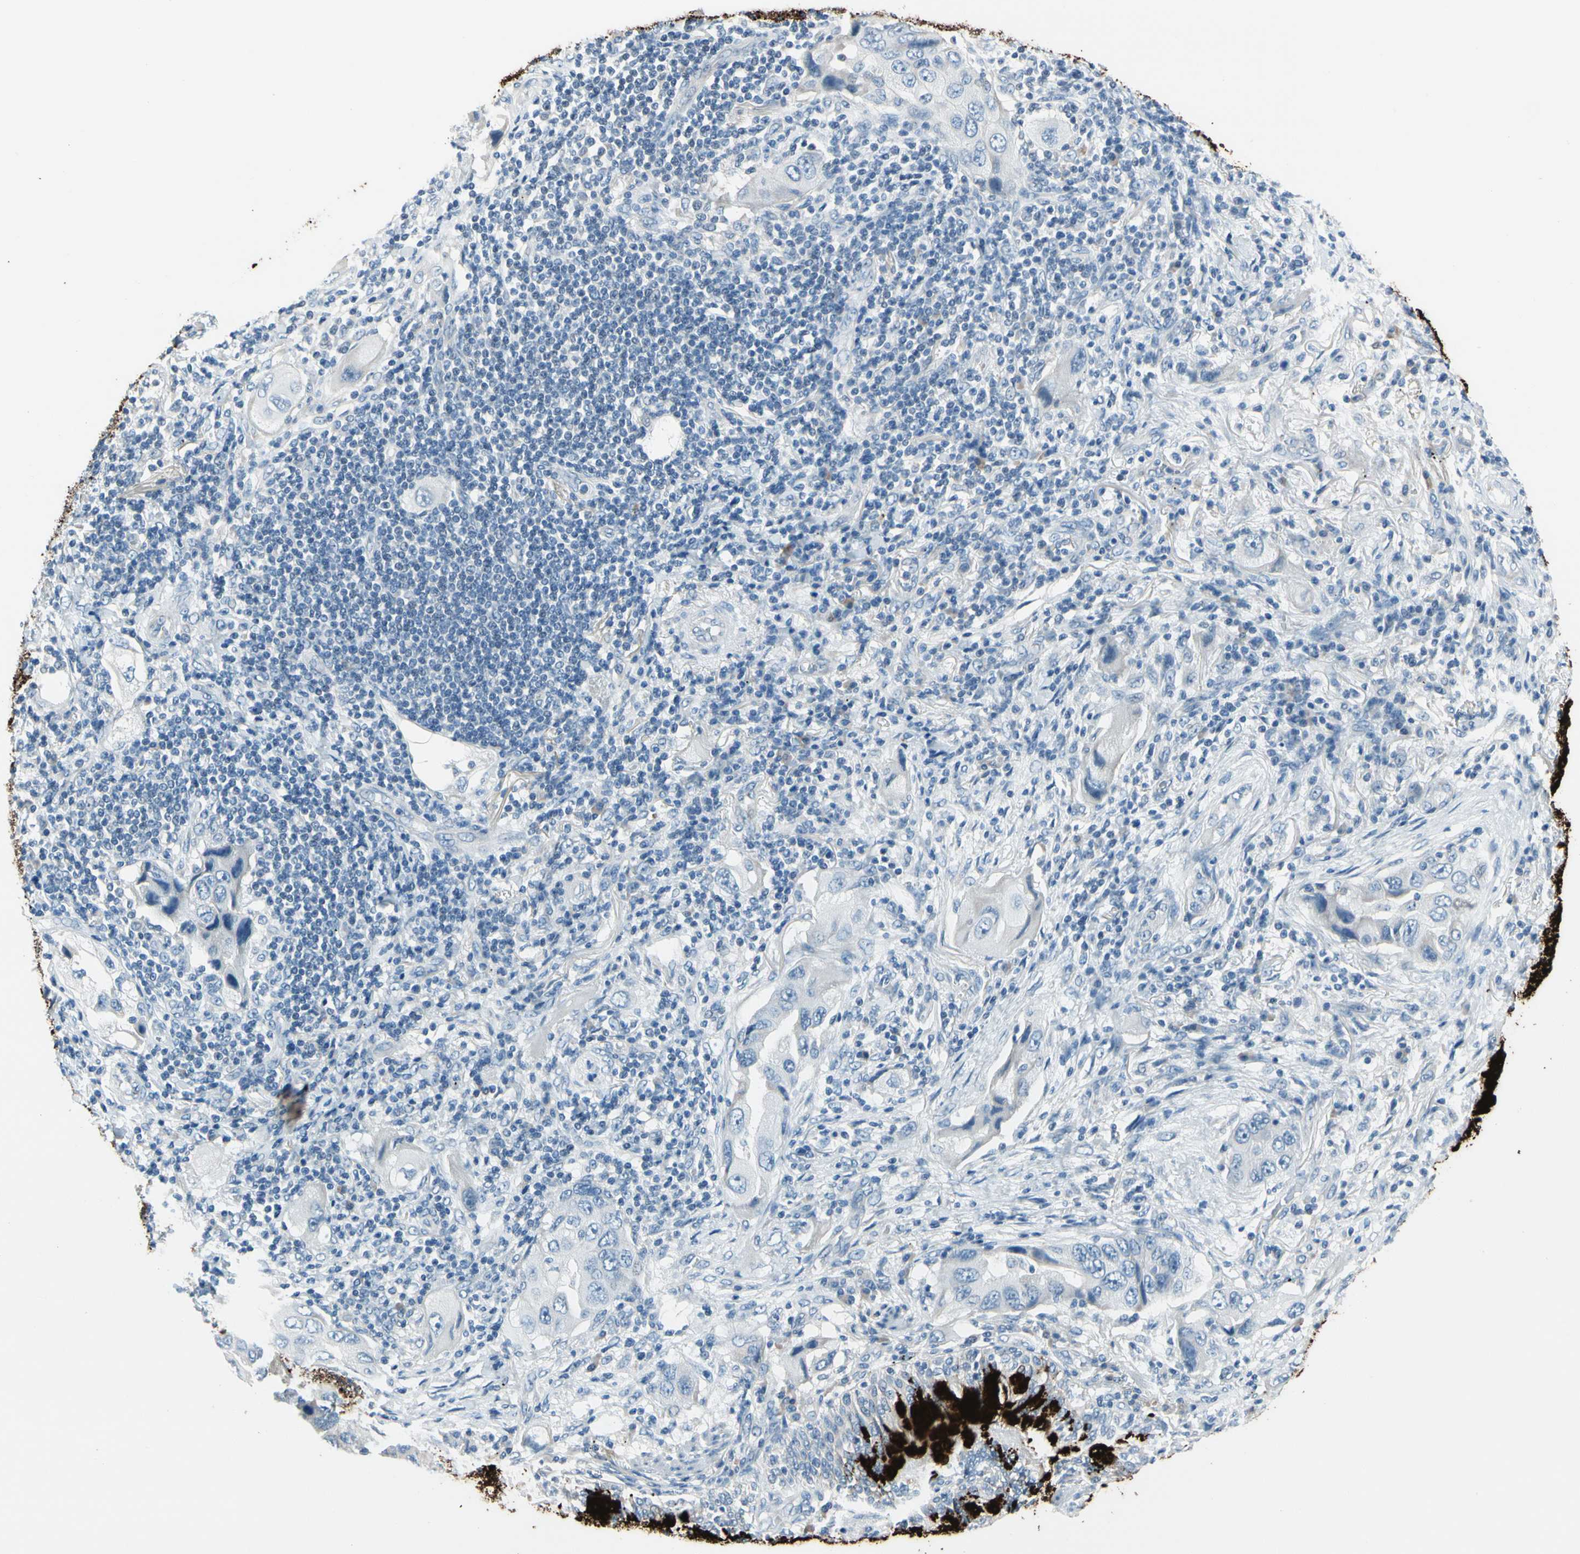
{"staining": {"intensity": "negative", "quantity": "none", "location": "none"}, "tissue": "lung cancer", "cell_type": "Tumor cells", "image_type": "cancer", "snomed": [{"axis": "morphology", "description": "Adenocarcinoma, NOS"}, {"axis": "topography", "description": "Lung"}], "caption": "Immunohistochemistry (IHC) micrograph of neoplastic tissue: human adenocarcinoma (lung) stained with DAB (3,3'-diaminobenzidine) reveals no significant protein positivity in tumor cells.", "gene": "MUC5B", "patient": {"sex": "female", "age": 65}}